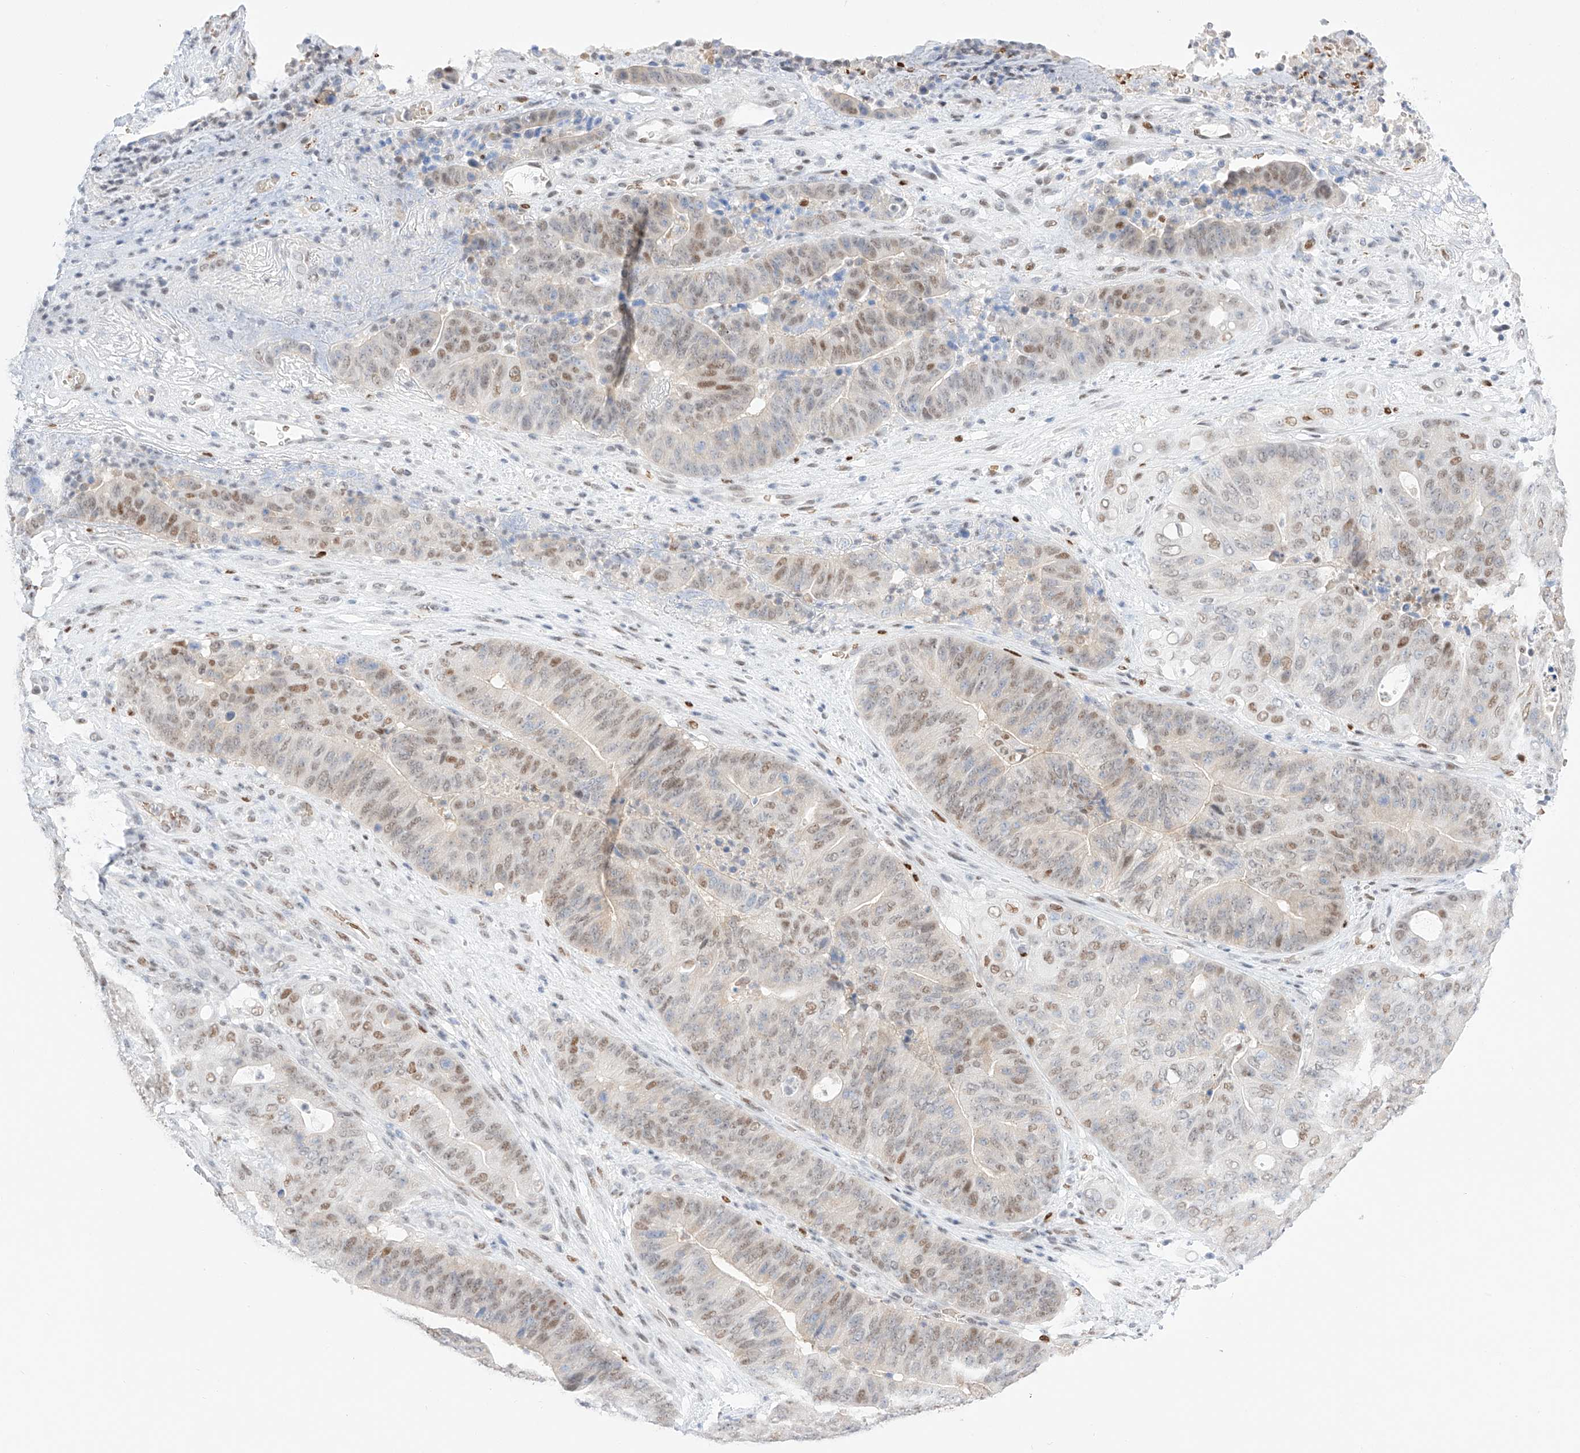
{"staining": {"intensity": "moderate", "quantity": "25%-75%", "location": "nuclear"}, "tissue": "pancreatic cancer", "cell_type": "Tumor cells", "image_type": "cancer", "snomed": [{"axis": "morphology", "description": "Adenocarcinoma, NOS"}, {"axis": "topography", "description": "Pancreas"}], "caption": "Immunohistochemical staining of pancreatic adenocarcinoma exhibits medium levels of moderate nuclear staining in approximately 25%-75% of tumor cells. Immunohistochemistry (ihc) stains the protein of interest in brown and the nuclei are stained blue.", "gene": "APIP", "patient": {"sex": "female", "age": 77}}